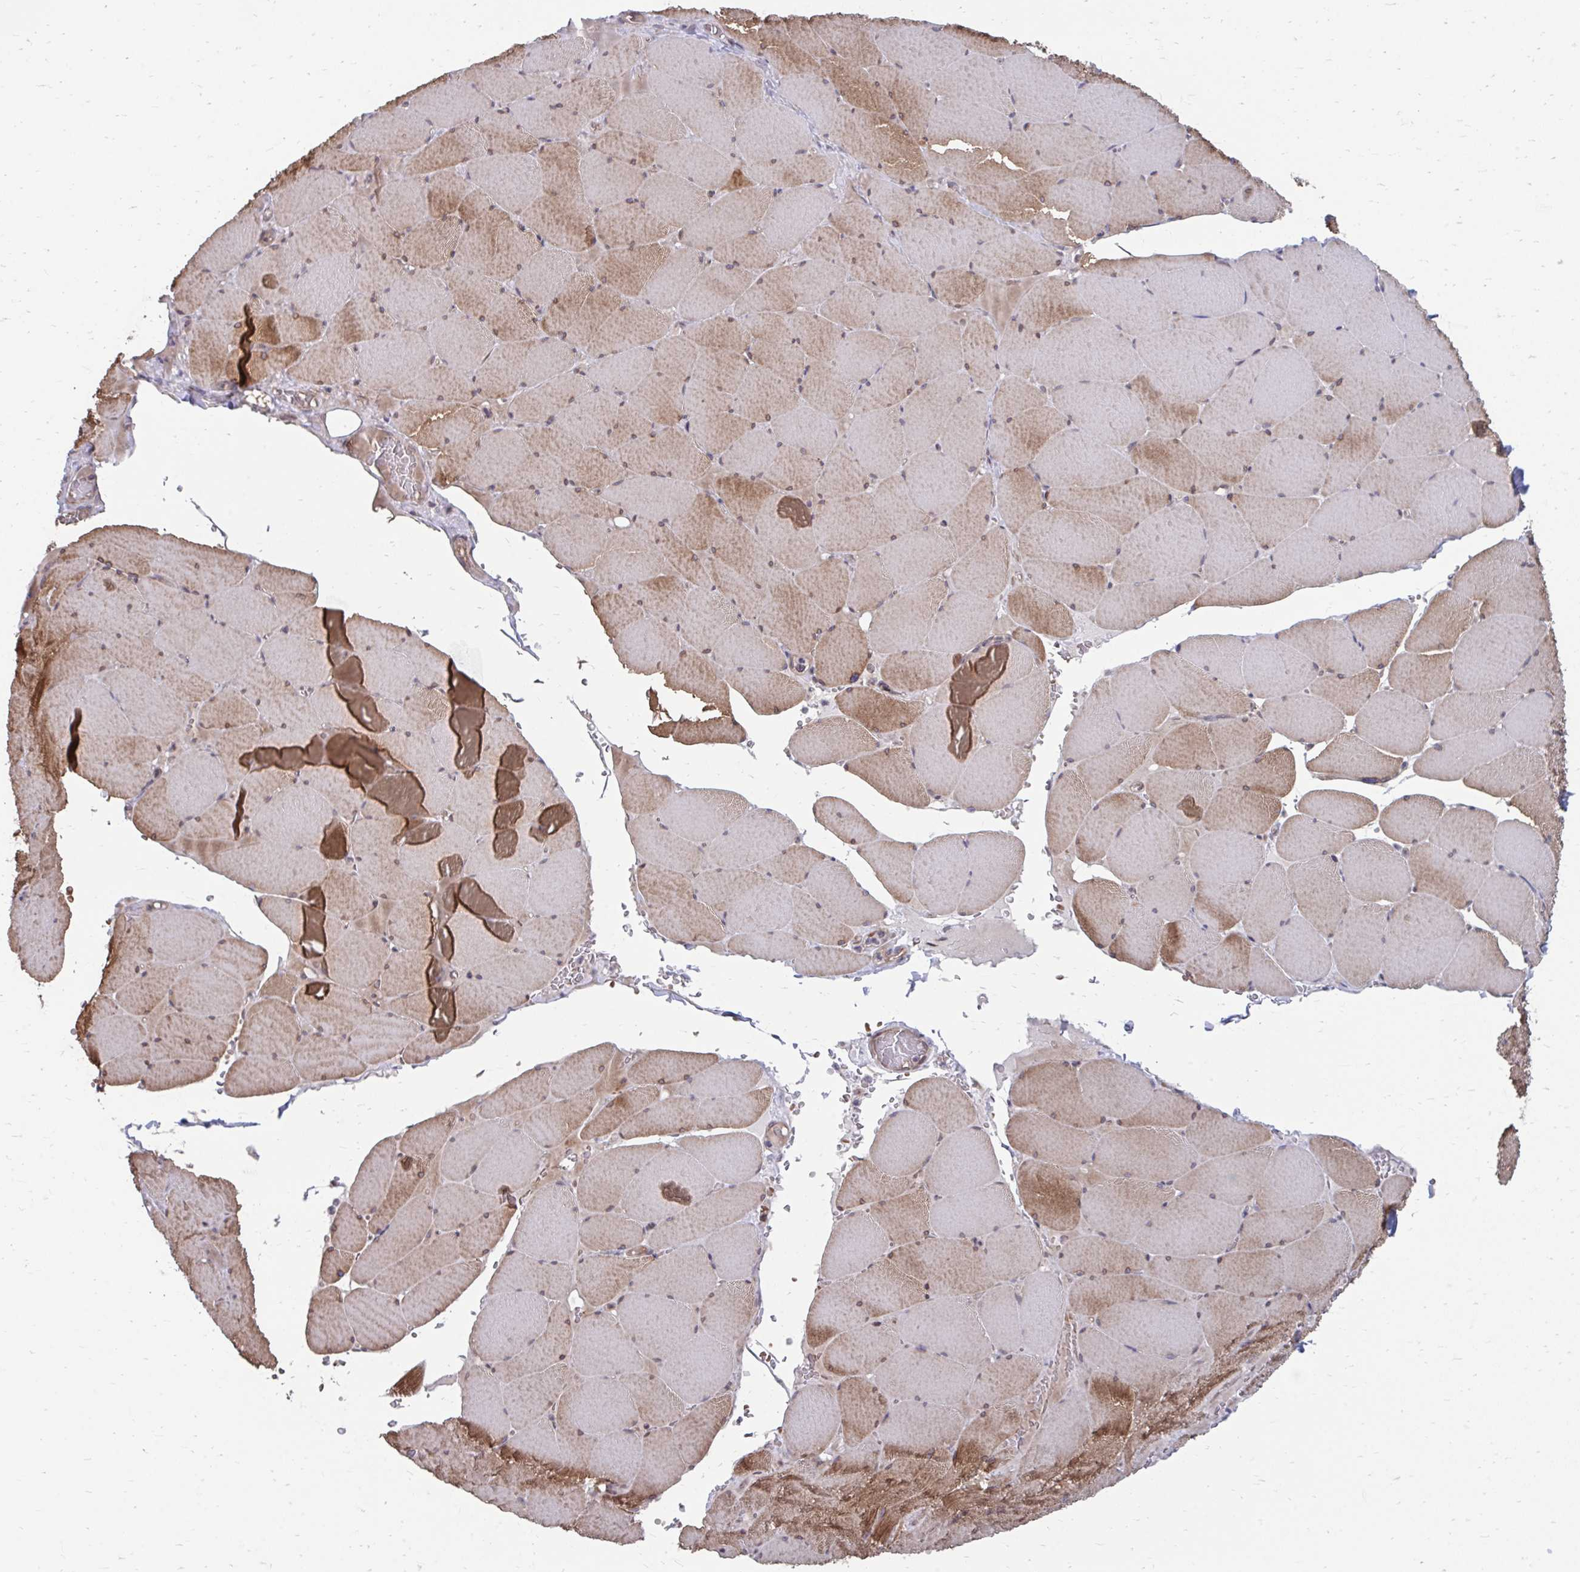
{"staining": {"intensity": "moderate", "quantity": "25%-75%", "location": "cytoplasmic/membranous"}, "tissue": "skeletal muscle", "cell_type": "Myocytes", "image_type": "normal", "snomed": [{"axis": "morphology", "description": "Normal tissue, NOS"}, {"axis": "topography", "description": "Skeletal muscle"}, {"axis": "topography", "description": "Head-Neck"}], "caption": "DAB (3,3'-diaminobenzidine) immunohistochemical staining of normal human skeletal muscle shows moderate cytoplasmic/membranous protein positivity in approximately 25%-75% of myocytes.", "gene": "ITPR2", "patient": {"sex": "male", "age": 66}}